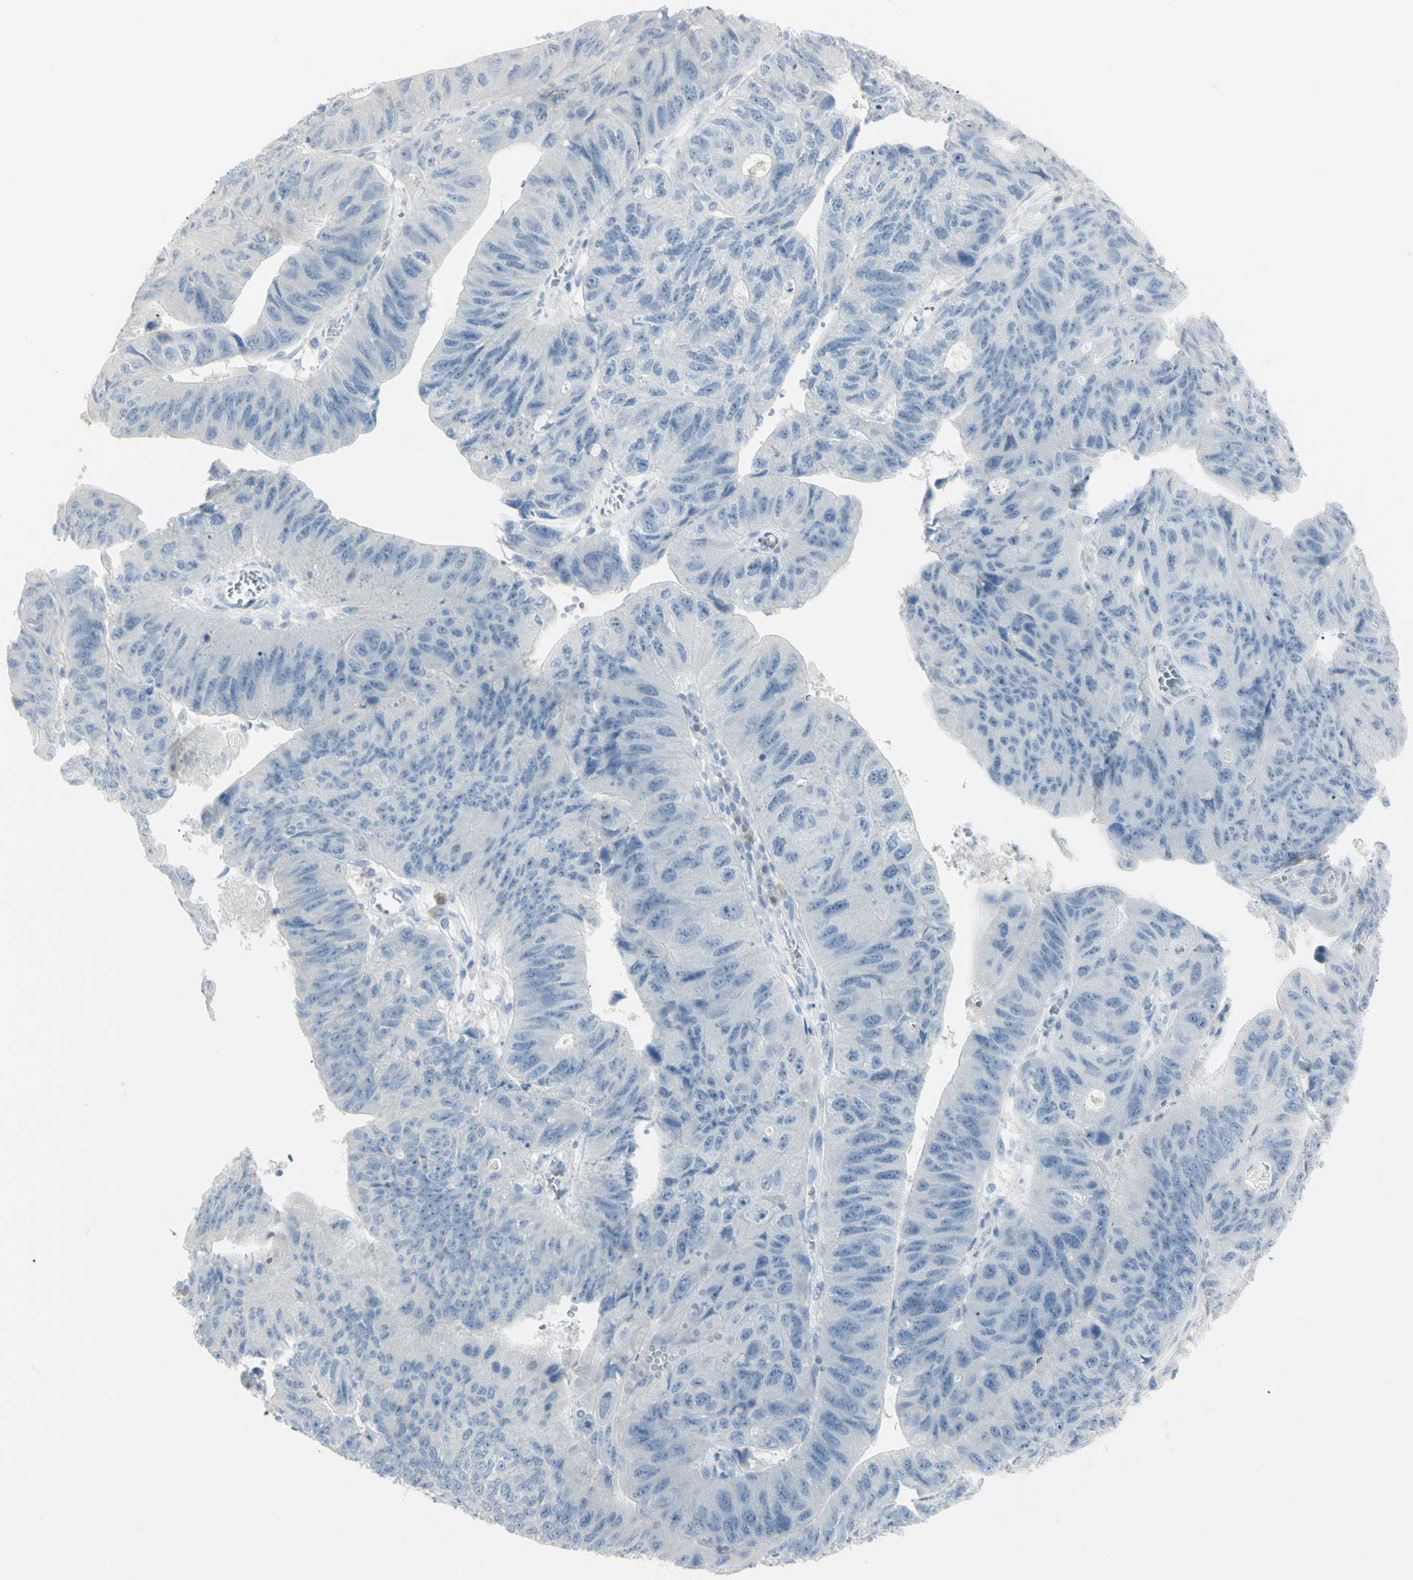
{"staining": {"intensity": "negative", "quantity": "none", "location": "none"}, "tissue": "stomach cancer", "cell_type": "Tumor cells", "image_type": "cancer", "snomed": [{"axis": "morphology", "description": "Adenocarcinoma, NOS"}, {"axis": "topography", "description": "Stomach"}], "caption": "The micrograph shows no staining of tumor cells in stomach cancer.", "gene": "PIP", "patient": {"sex": "male", "age": 59}}